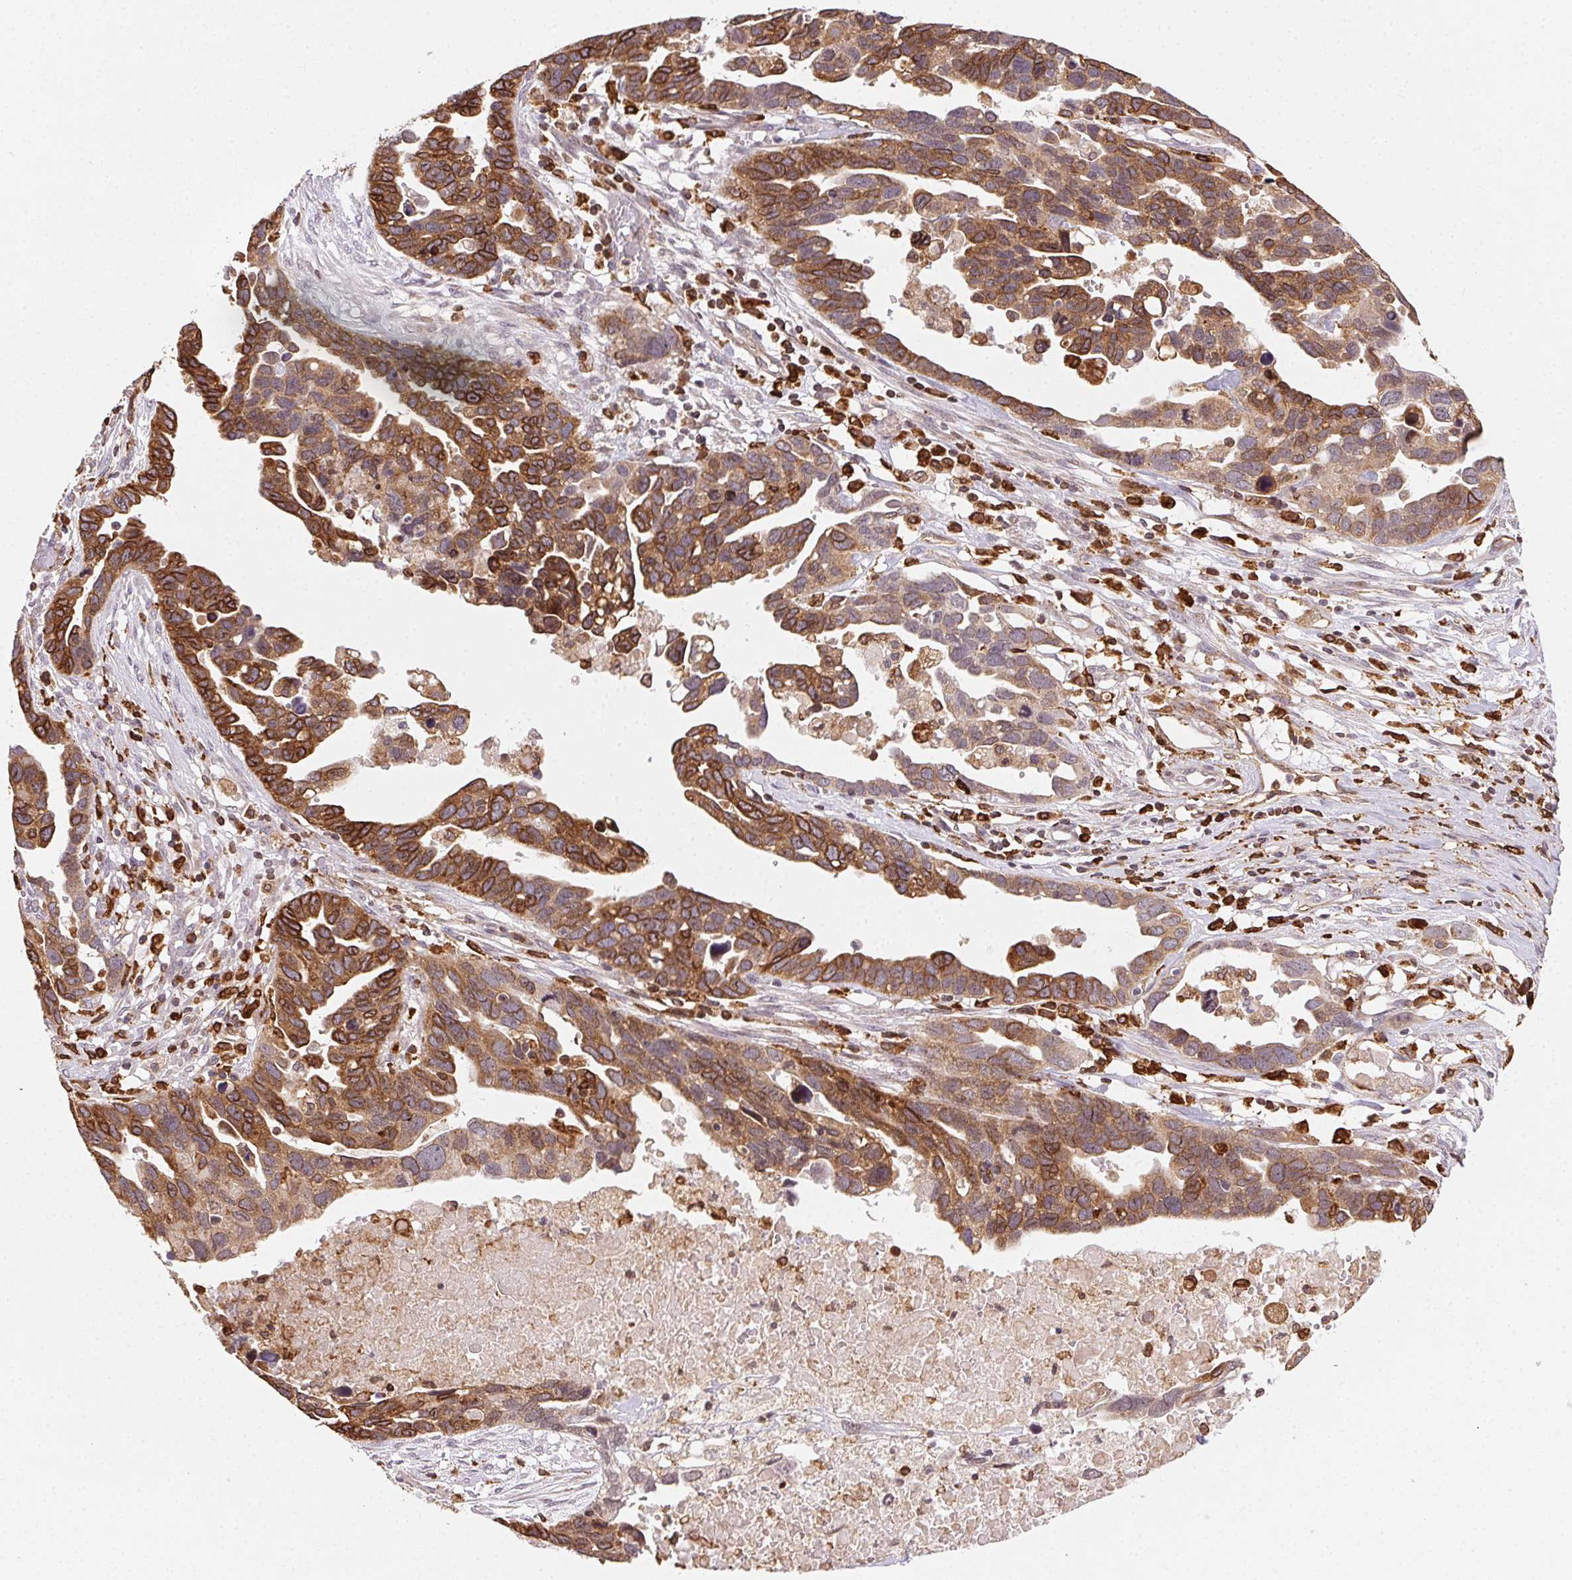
{"staining": {"intensity": "moderate", "quantity": ">75%", "location": "cytoplasmic/membranous"}, "tissue": "ovarian cancer", "cell_type": "Tumor cells", "image_type": "cancer", "snomed": [{"axis": "morphology", "description": "Cystadenocarcinoma, serous, NOS"}, {"axis": "topography", "description": "Ovary"}], "caption": "A brown stain labels moderate cytoplasmic/membranous expression of a protein in human ovarian cancer (serous cystadenocarcinoma) tumor cells.", "gene": "RNASET2", "patient": {"sex": "female", "age": 54}}